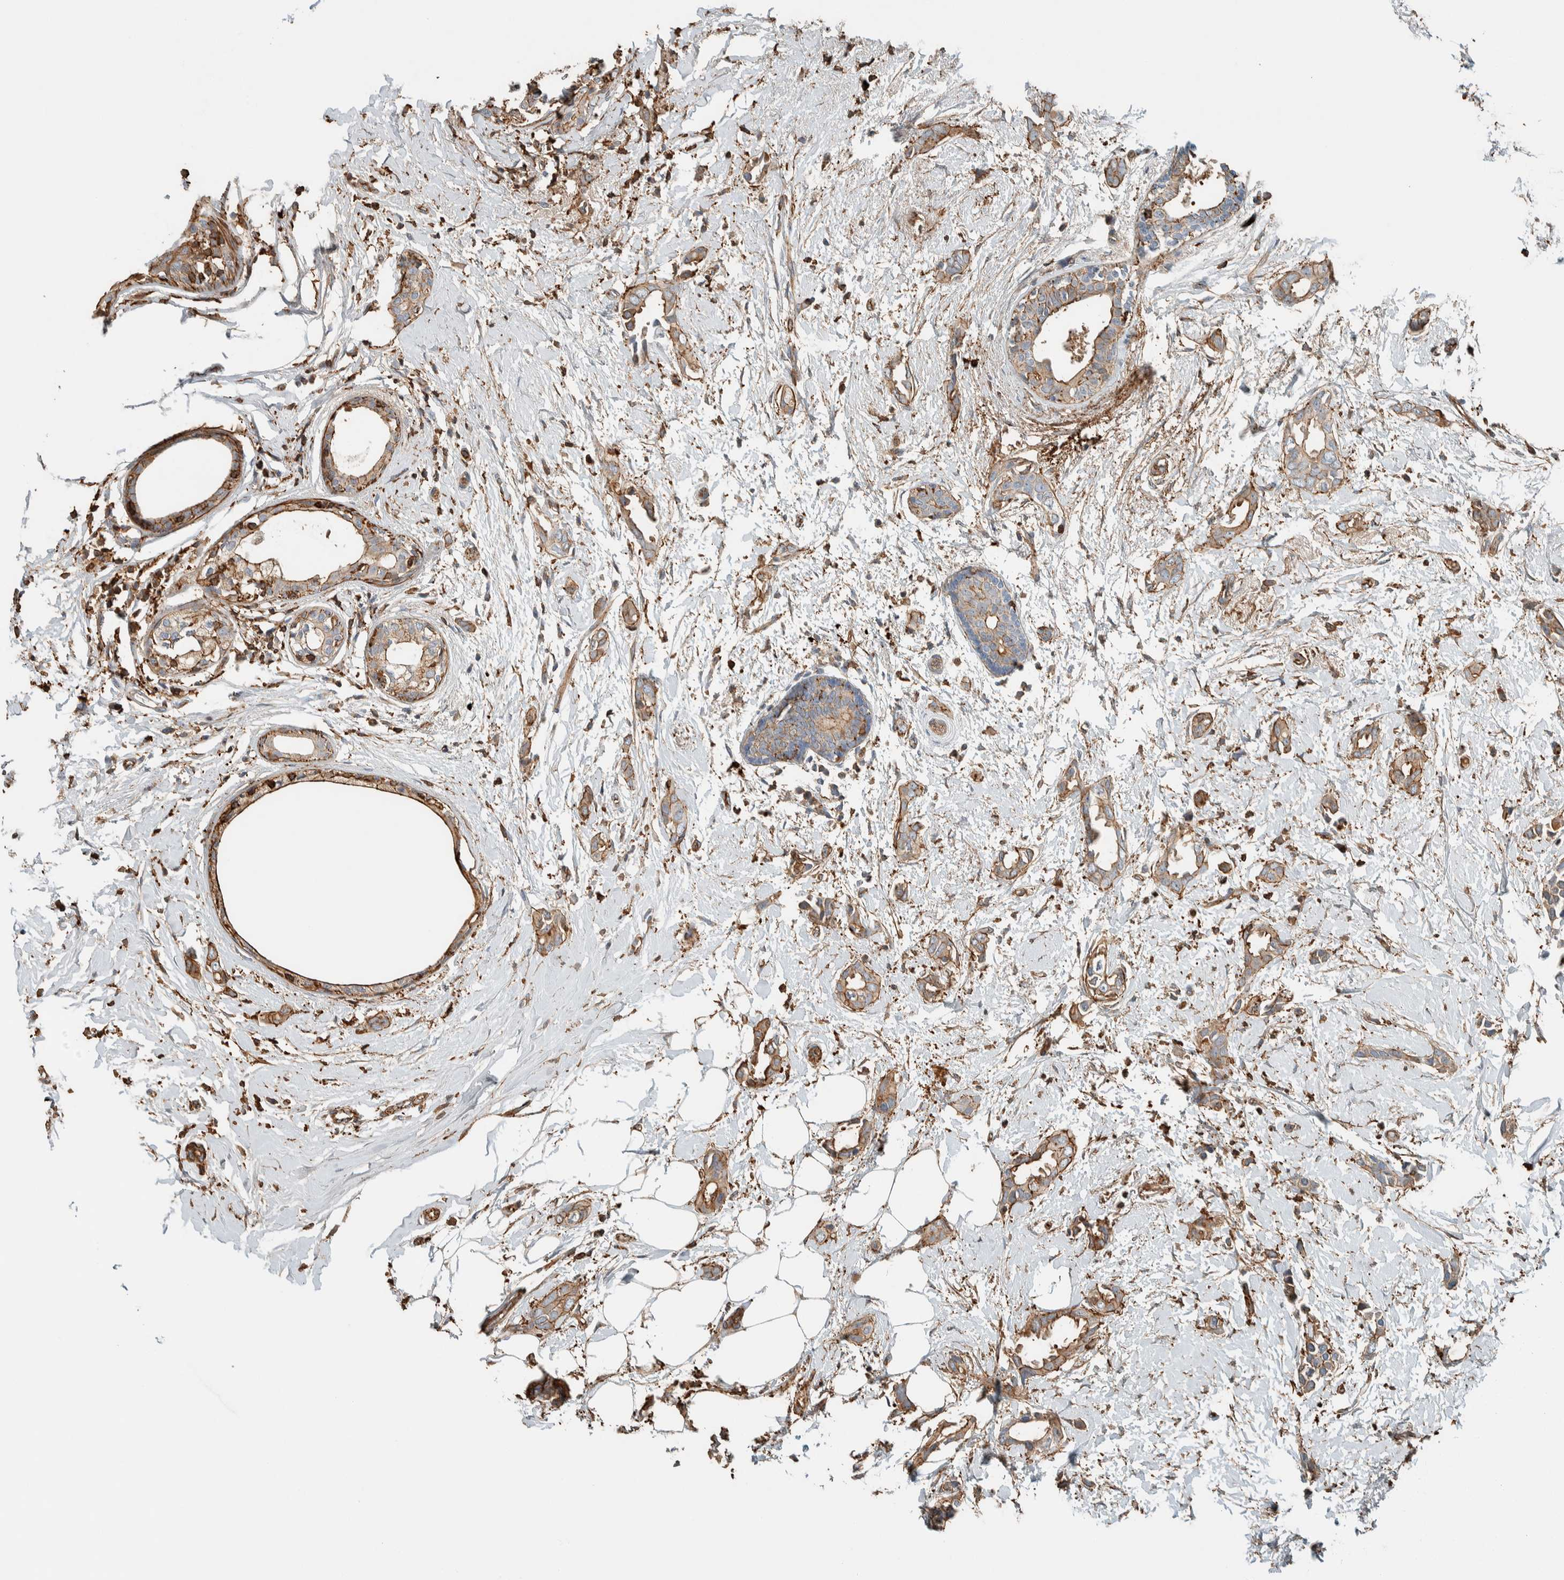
{"staining": {"intensity": "moderate", "quantity": ">75%", "location": "cytoplasmic/membranous"}, "tissue": "breast cancer", "cell_type": "Tumor cells", "image_type": "cancer", "snomed": [{"axis": "morphology", "description": "Duct carcinoma"}, {"axis": "topography", "description": "Breast"}], "caption": "An image showing moderate cytoplasmic/membranous expression in about >75% of tumor cells in invasive ductal carcinoma (breast), as visualized by brown immunohistochemical staining.", "gene": "CTBP2", "patient": {"sex": "female", "age": 55}}